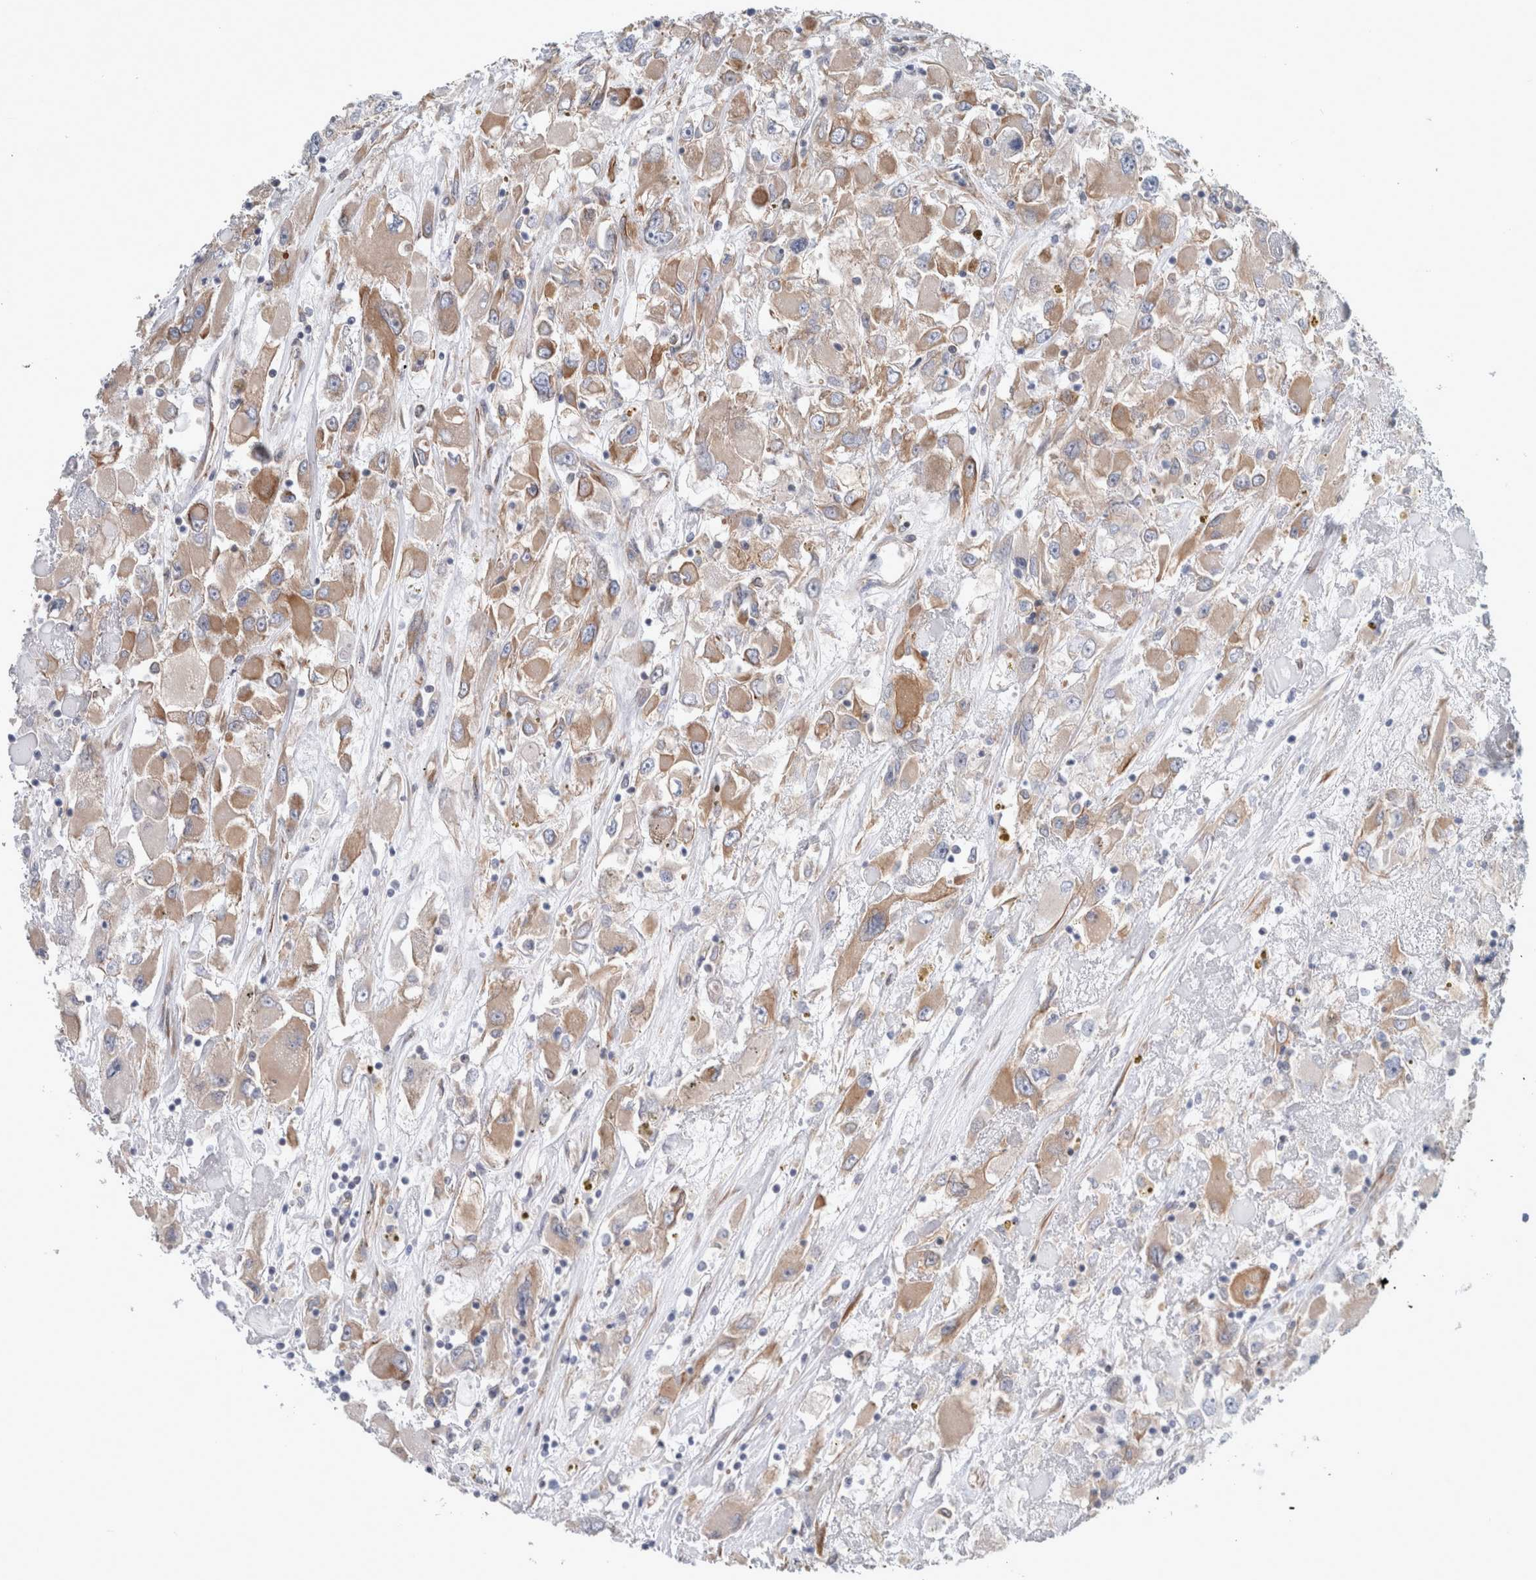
{"staining": {"intensity": "moderate", "quantity": ">75%", "location": "cytoplasmic/membranous"}, "tissue": "renal cancer", "cell_type": "Tumor cells", "image_type": "cancer", "snomed": [{"axis": "morphology", "description": "Adenocarcinoma, NOS"}, {"axis": "topography", "description": "Kidney"}], "caption": "The photomicrograph reveals a brown stain indicating the presence of a protein in the cytoplasmic/membranous of tumor cells in renal adenocarcinoma. The protein of interest is stained brown, and the nuclei are stained in blue (DAB (3,3'-diaminobenzidine) IHC with brightfield microscopy, high magnification).", "gene": "PLEC", "patient": {"sex": "female", "age": 52}}